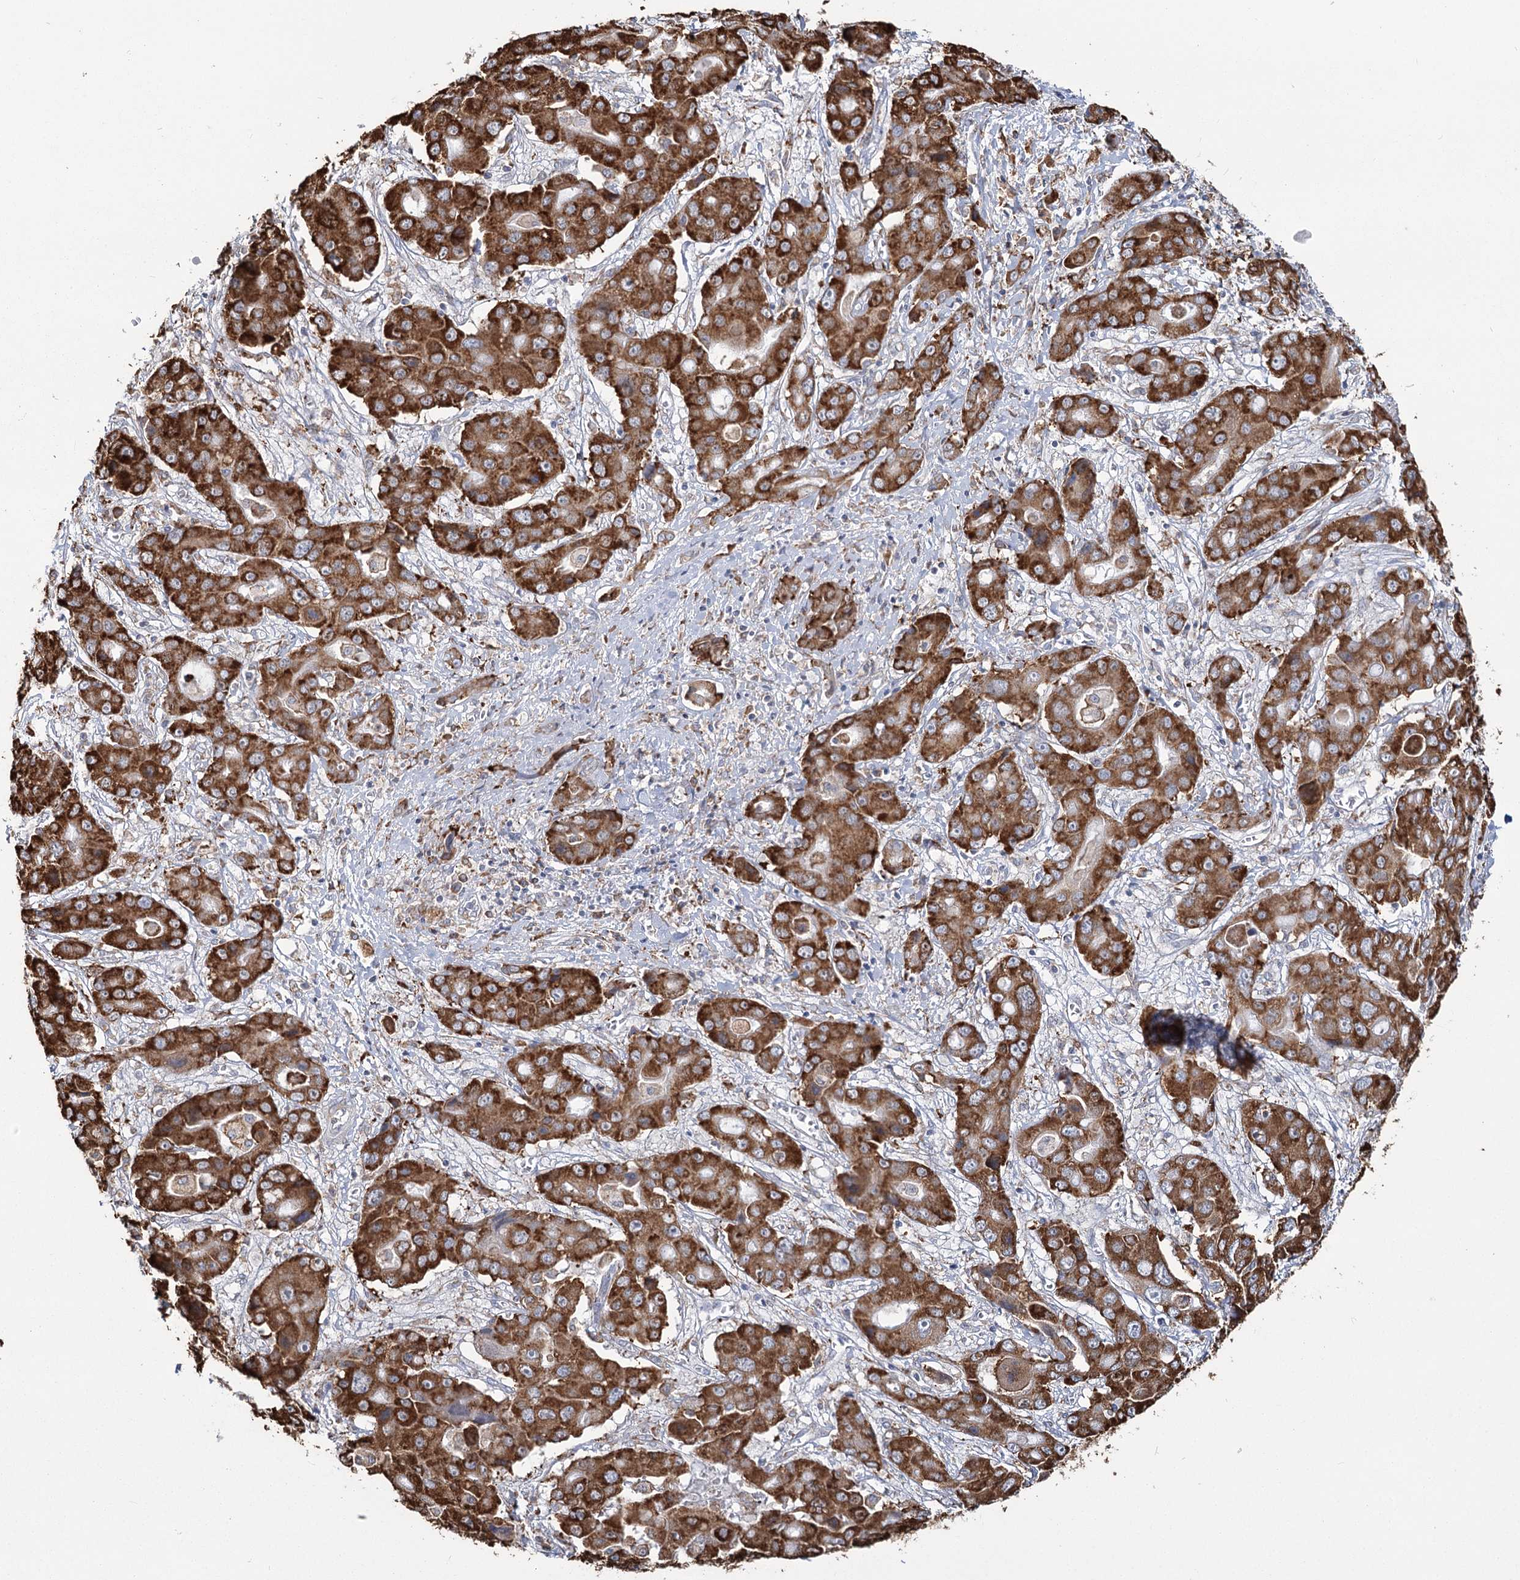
{"staining": {"intensity": "strong", "quantity": ">75%", "location": "cytoplasmic/membranous"}, "tissue": "liver cancer", "cell_type": "Tumor cells", "image_type": "cancer", "snomed": [{"axis": "morphology", "description": "Cholangiocarcinoma"}, {"axis": "topography", "description": "Liver"}], "caption": "IHC of human liver cholangiocarcinoma shows high levels of strong cytoplasmic/membranous positivity in approximately >75% of tumor cells.", "gene": "ZCCHC9", "patient": {"sex": "male", "age": 67}}